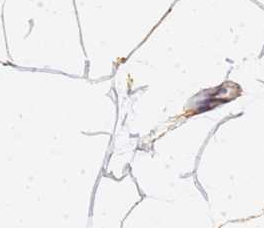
{"staining": {"intensity": "weak", "quantity": "<25%", "location": "cytoplasmic/membranous"}, "tissue": "adipose tissue", "cell_type": "Adipocytes", "image_type": "normal", "snomed": [{"axis": "morphology", "description": "Normal tissue, NOS"}, {"axis": "topography", "description": "Adipose tissue"}], "caption": "Immunohistochemistry micrograph of unremarkable adipose tissue: human adipose tissue stained with DAB shows no significant protein positivity in adipocytes.", "gene": "PRRT4", "patient": {"sex": "female", "age": 37}}